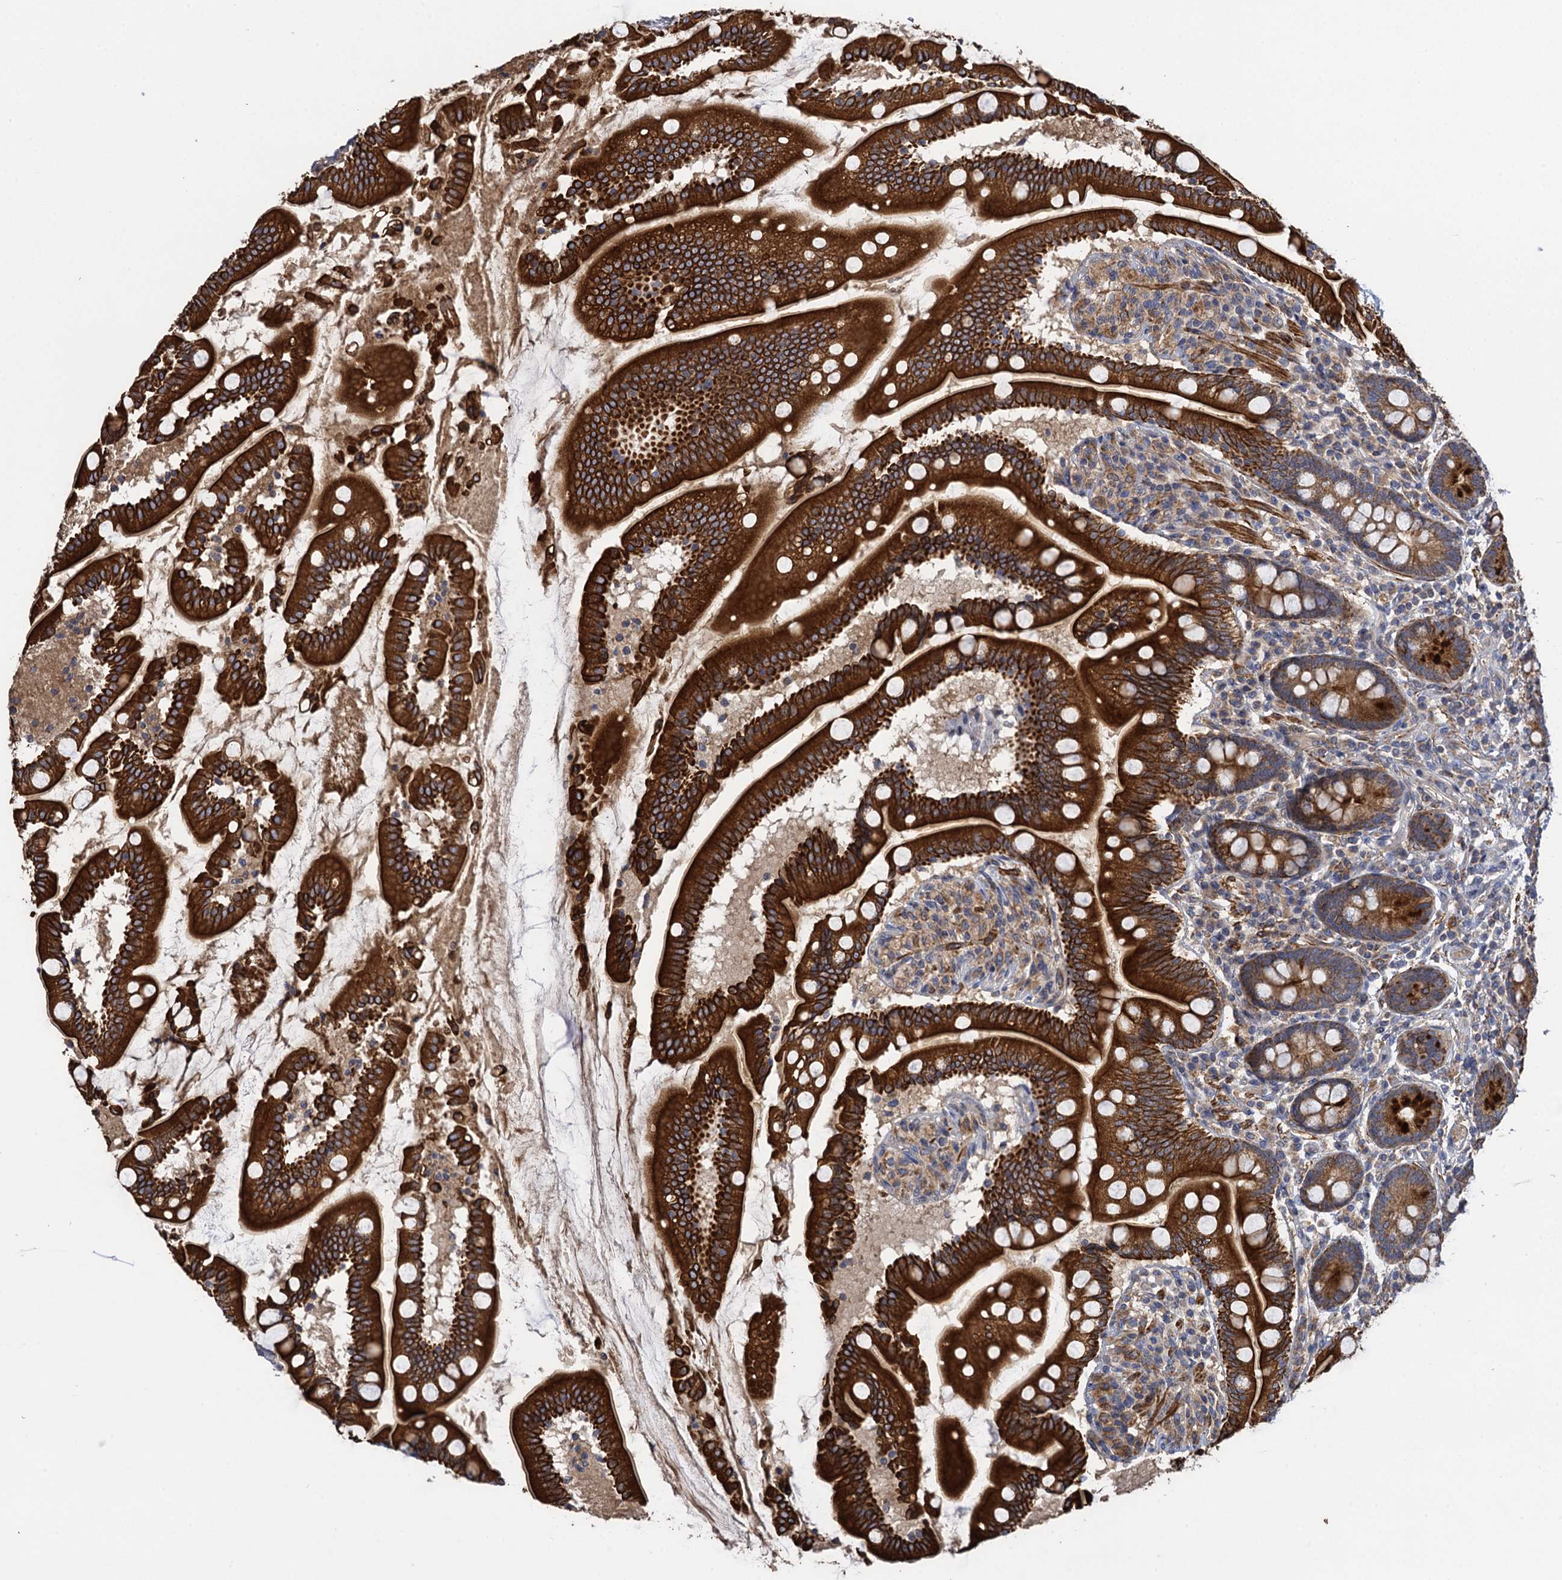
{"staining": {"intensity": "strong", "quantity": ">75%", "location": "cytoplasmic/membranous"}, "tissue": "small intestine", "cell_type": "Glandular cells", "image_type": "normal", "snomed": [{"axis": "morphology", "description": "Normal tissue, NOS"}, {"axis": "topography", "description": "Small intestine"}], "caption": "Immunohistochemical staining of unremarkable small intestine exhibits >75% levels of strong cytoplasmic/membranous protein expression in approximately >75% of glandular cells.", "gene": "WDR88", "patient": {"sex": "female", "age": 64}}